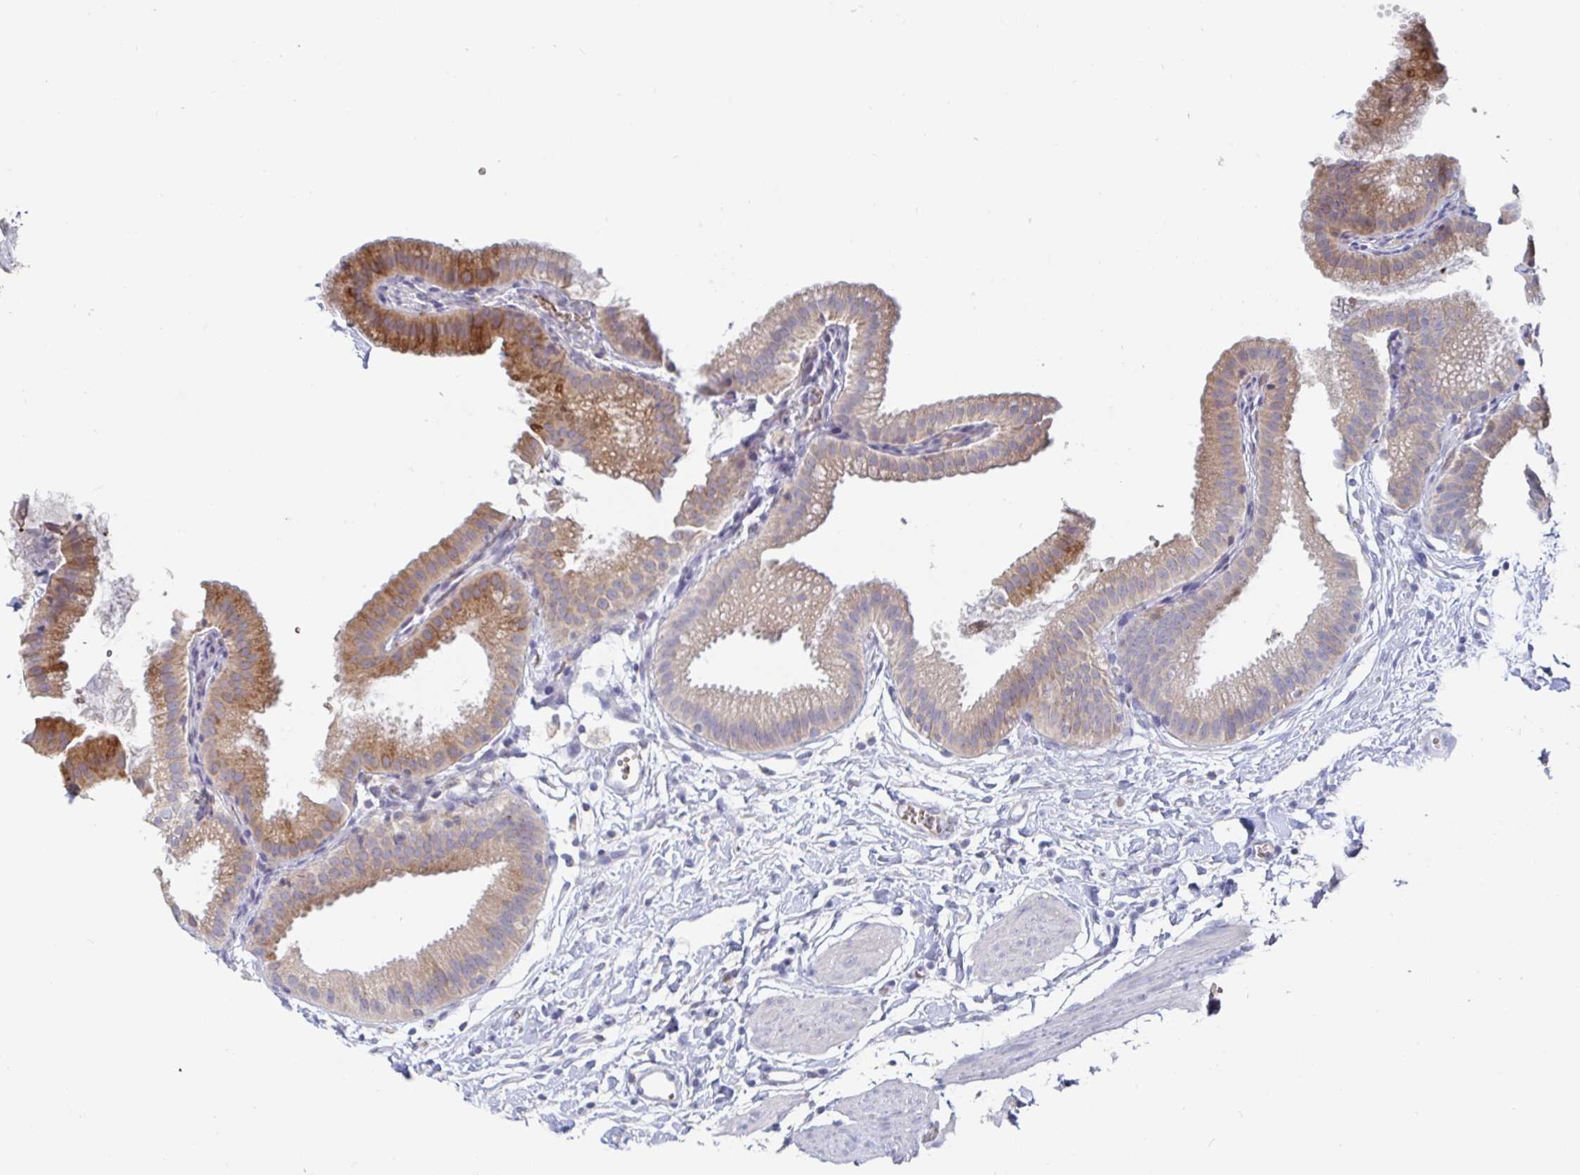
{"staining": {"intensity": "moderate", "quantity": "25%-75%", "location": "cytoplasmic/membranous"}, "tissue": "gallbladder", "cell_type": "Glandular cells", "image_type": "normal", "snomed": [{"axis": "morphology", "description": "Normal tissue, NOS"}, {"axis": "topography", "description": "Gallbladder"}], "caption": "This photomicrograph displays benign gallbladder stained with immunohistochemistry (IHC) to label a protein in brown. The cytoplasmic/membranous of glandular cells show moderate positivity for the protein. Nuclei are counter-stained blue.", "gene": "SPPL3", "patient": {"sex": "female", "age": 63}}